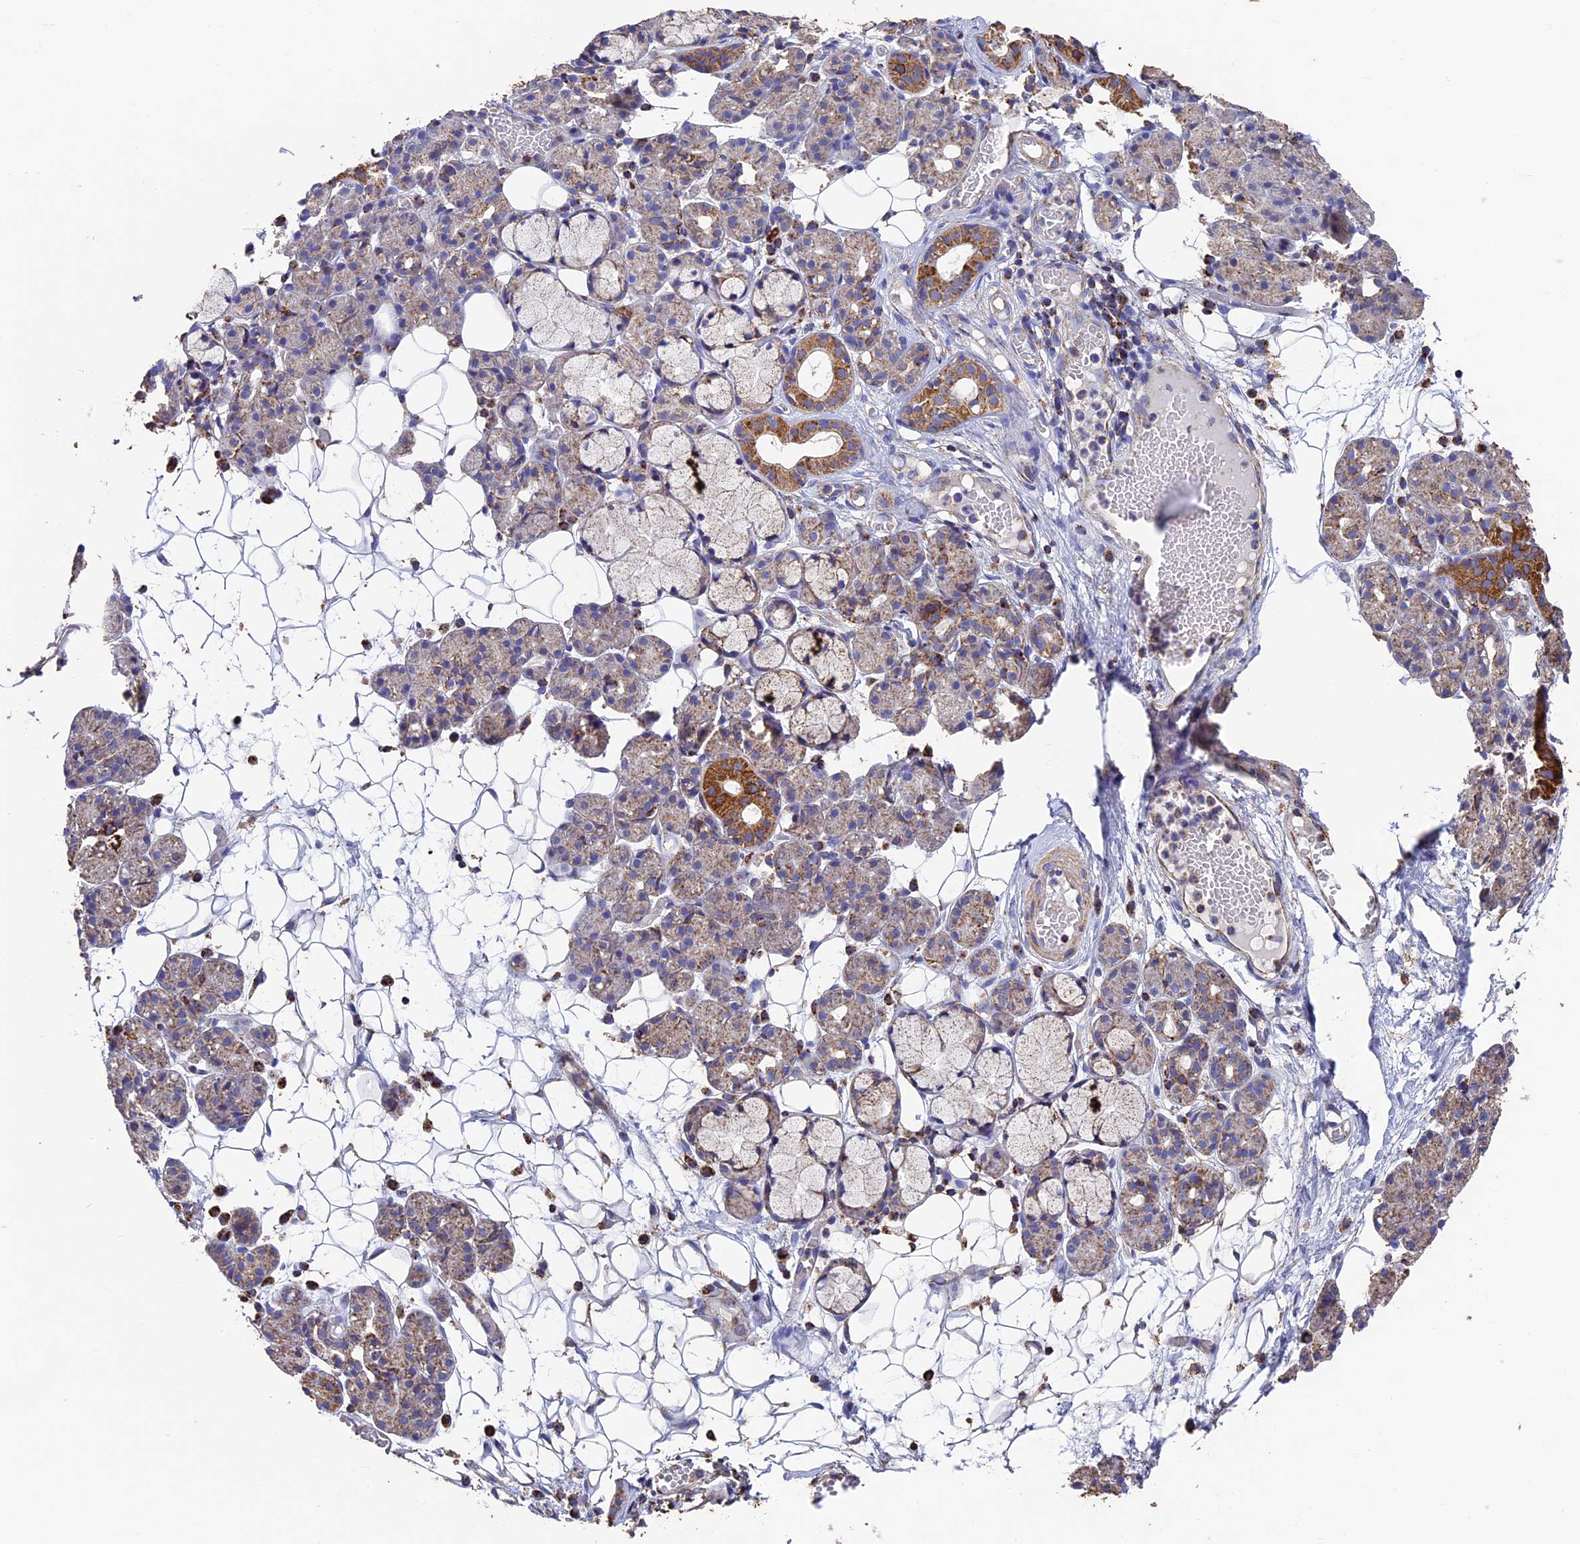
{"staining": {"intensity": "strong", "quantity": "<25%", "location": "cytoplasmic/membranous"}, "tissue": "salivary gland", "cell_type": "Glandular cells", "image_type": "normal", "snomed": [{"axis": "morphology", "description": "Normal tissue, NOS"}, {"axis": "topography", "description": "Salivary gland"}], "caption": "The image shows a brown stain indicating the presence of a protein in the cytoplasmic/membranous of glandular cells in salivary gland. (IHC, brightfield microscopy, high magnification).", "gene": "ADAT1", "patient": {"sex": "male", "age": 63}}